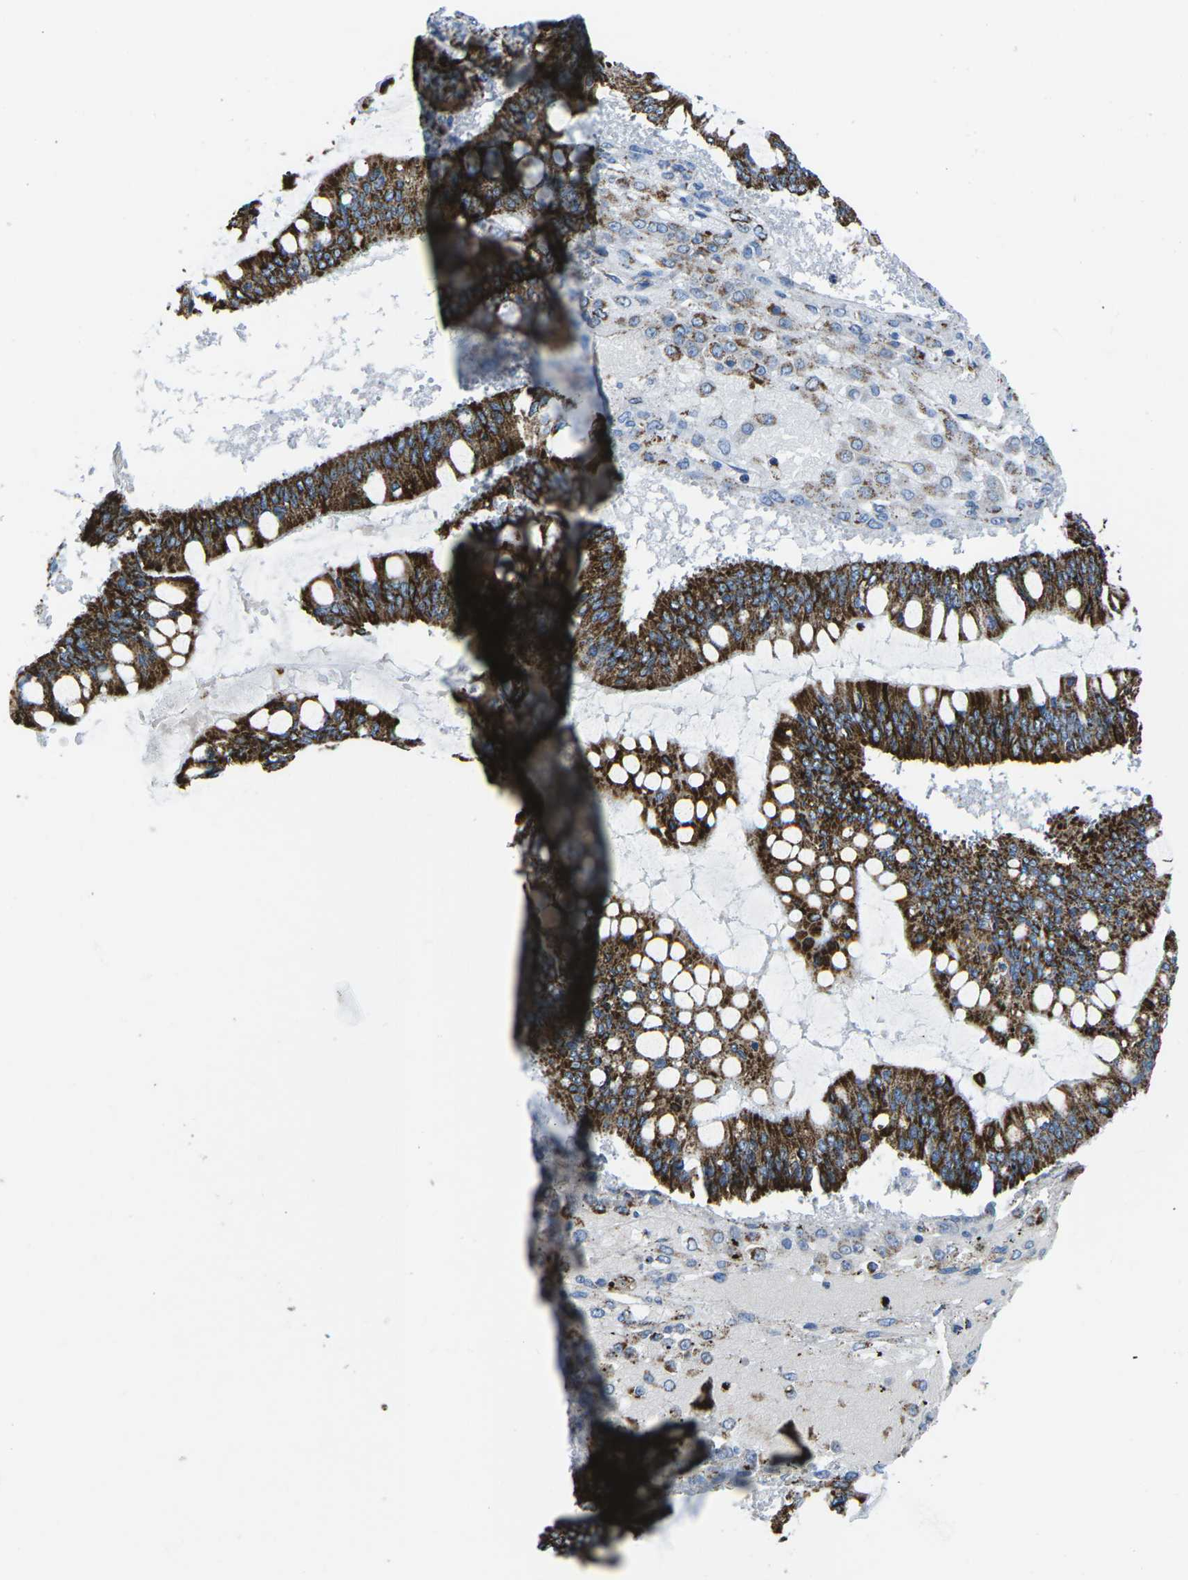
{"staining": {"intensity": "strong", "quantity": ">75%", "location": "cytoplasmic/membranous"}, "tissue": "ovarian cancer", "cell_type": "Tumor cells", "image_type": "cancer", "snomed": [{"axis": "morphology", "description": "Cystadenocarcinoma, mucinous, NOS"}, {"axis": "topography", "description": "Ovary"}], "caption": "A brown stain highlights strong cytoplasmic/membranous staining of a protein in human ovarian cancer tumor cells.", "gene": "MT-CO2", "patient": {"sex": "female", "age": 73}}